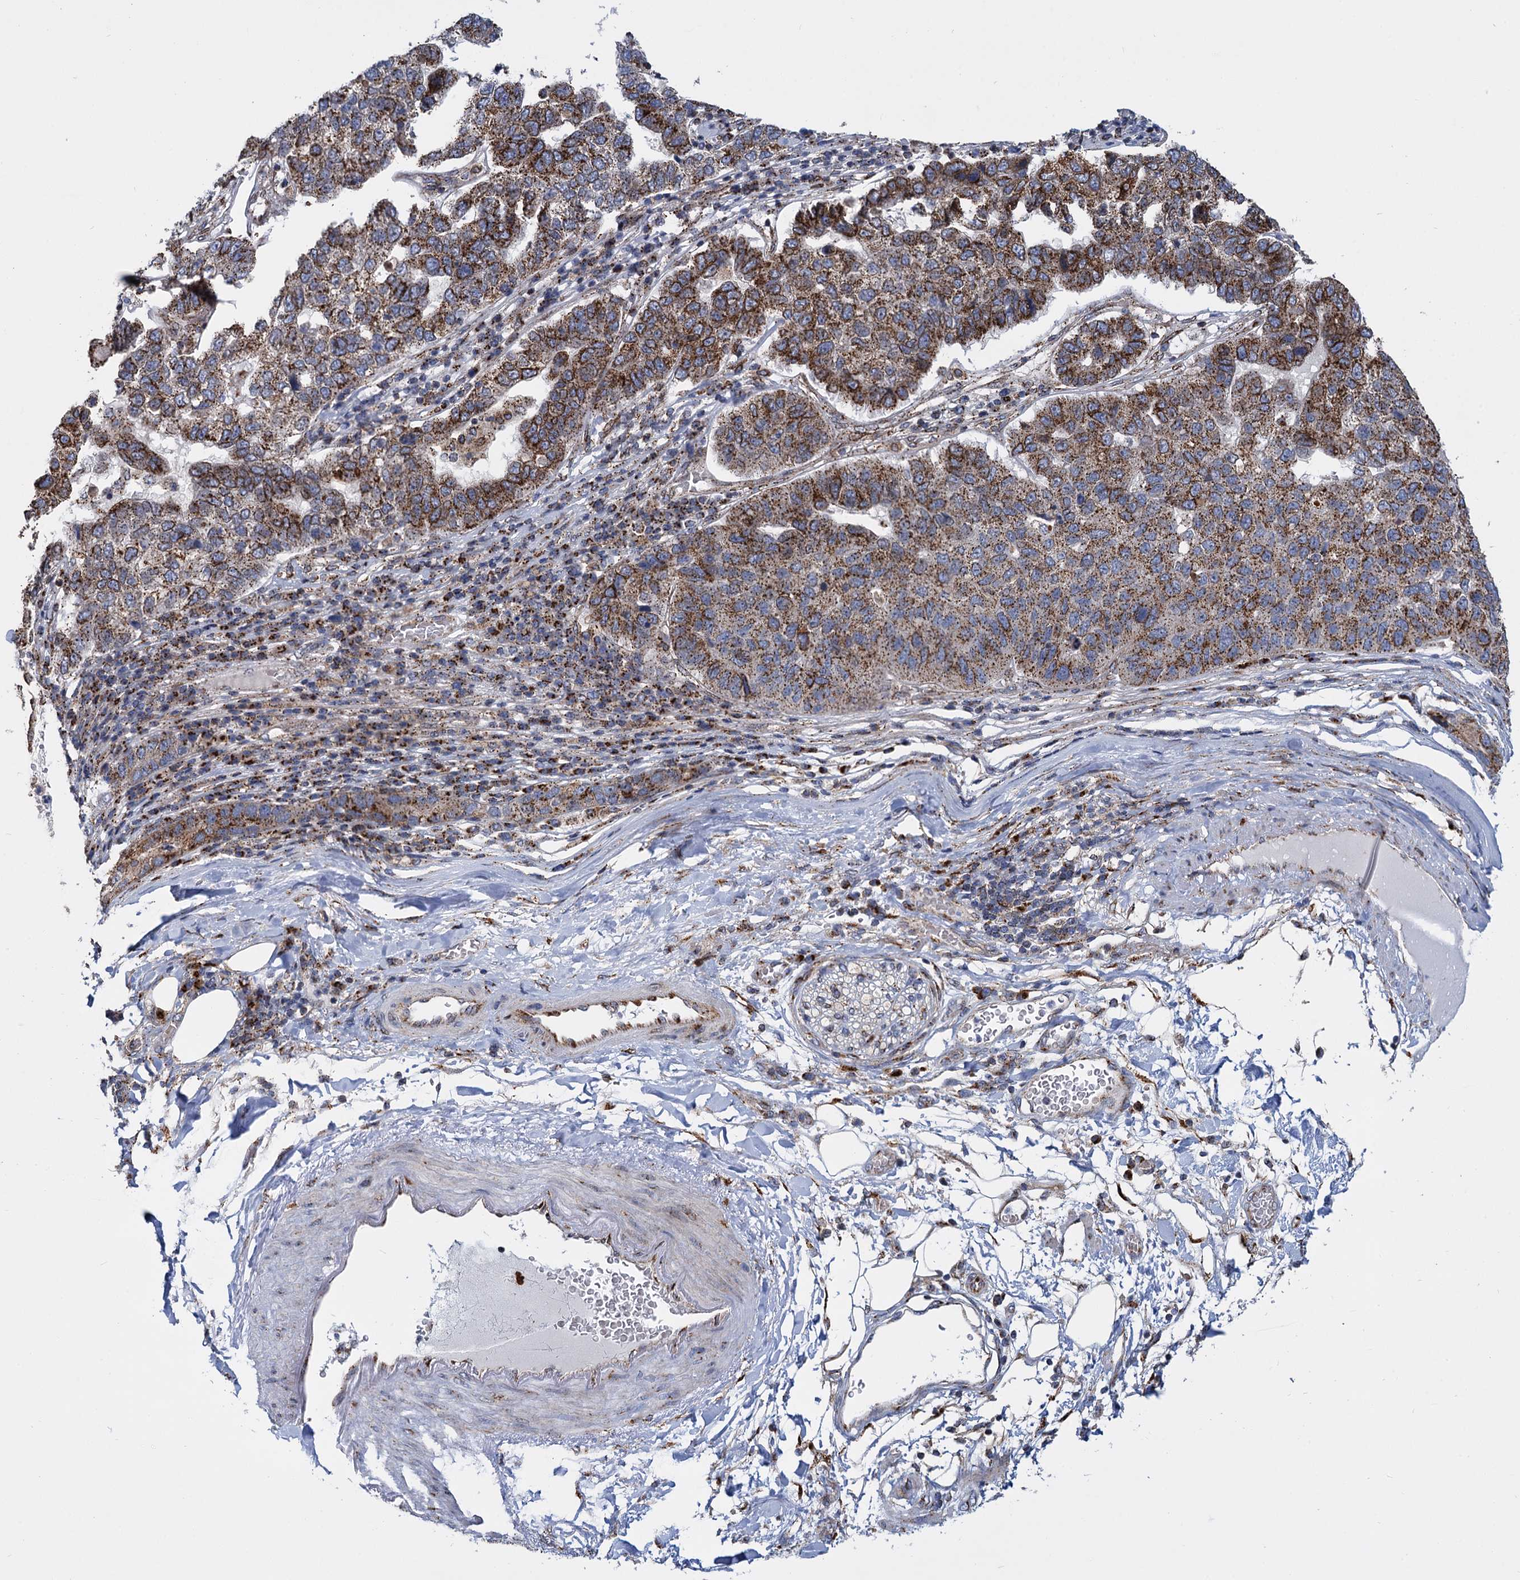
{"staining": {"intensity": "strong", "quantity": ">75%", "location": "cytoplasmic/membranous"}, "tissue": "pancreatic cancer", "cell_type": "Tumor cells", "image_type": "cancer", "snomed": [{"axis": "morphology", "description": "Adenocarcinoma, NOS"}, {"axis": "topography", "description": "Pancreas"}], "caption": "Protein expression analysis of pancreatic adenocarcinoma displays strong cytoplasmic/membranous staining in approximately >75% of tumor cells. (DAB (3,3'-diaminobenzidine) IHC, brown staining for protein, blue staining for nuclei).", "gene": "SUPT20H", "patient": {"sex": "female", "age": 61}}